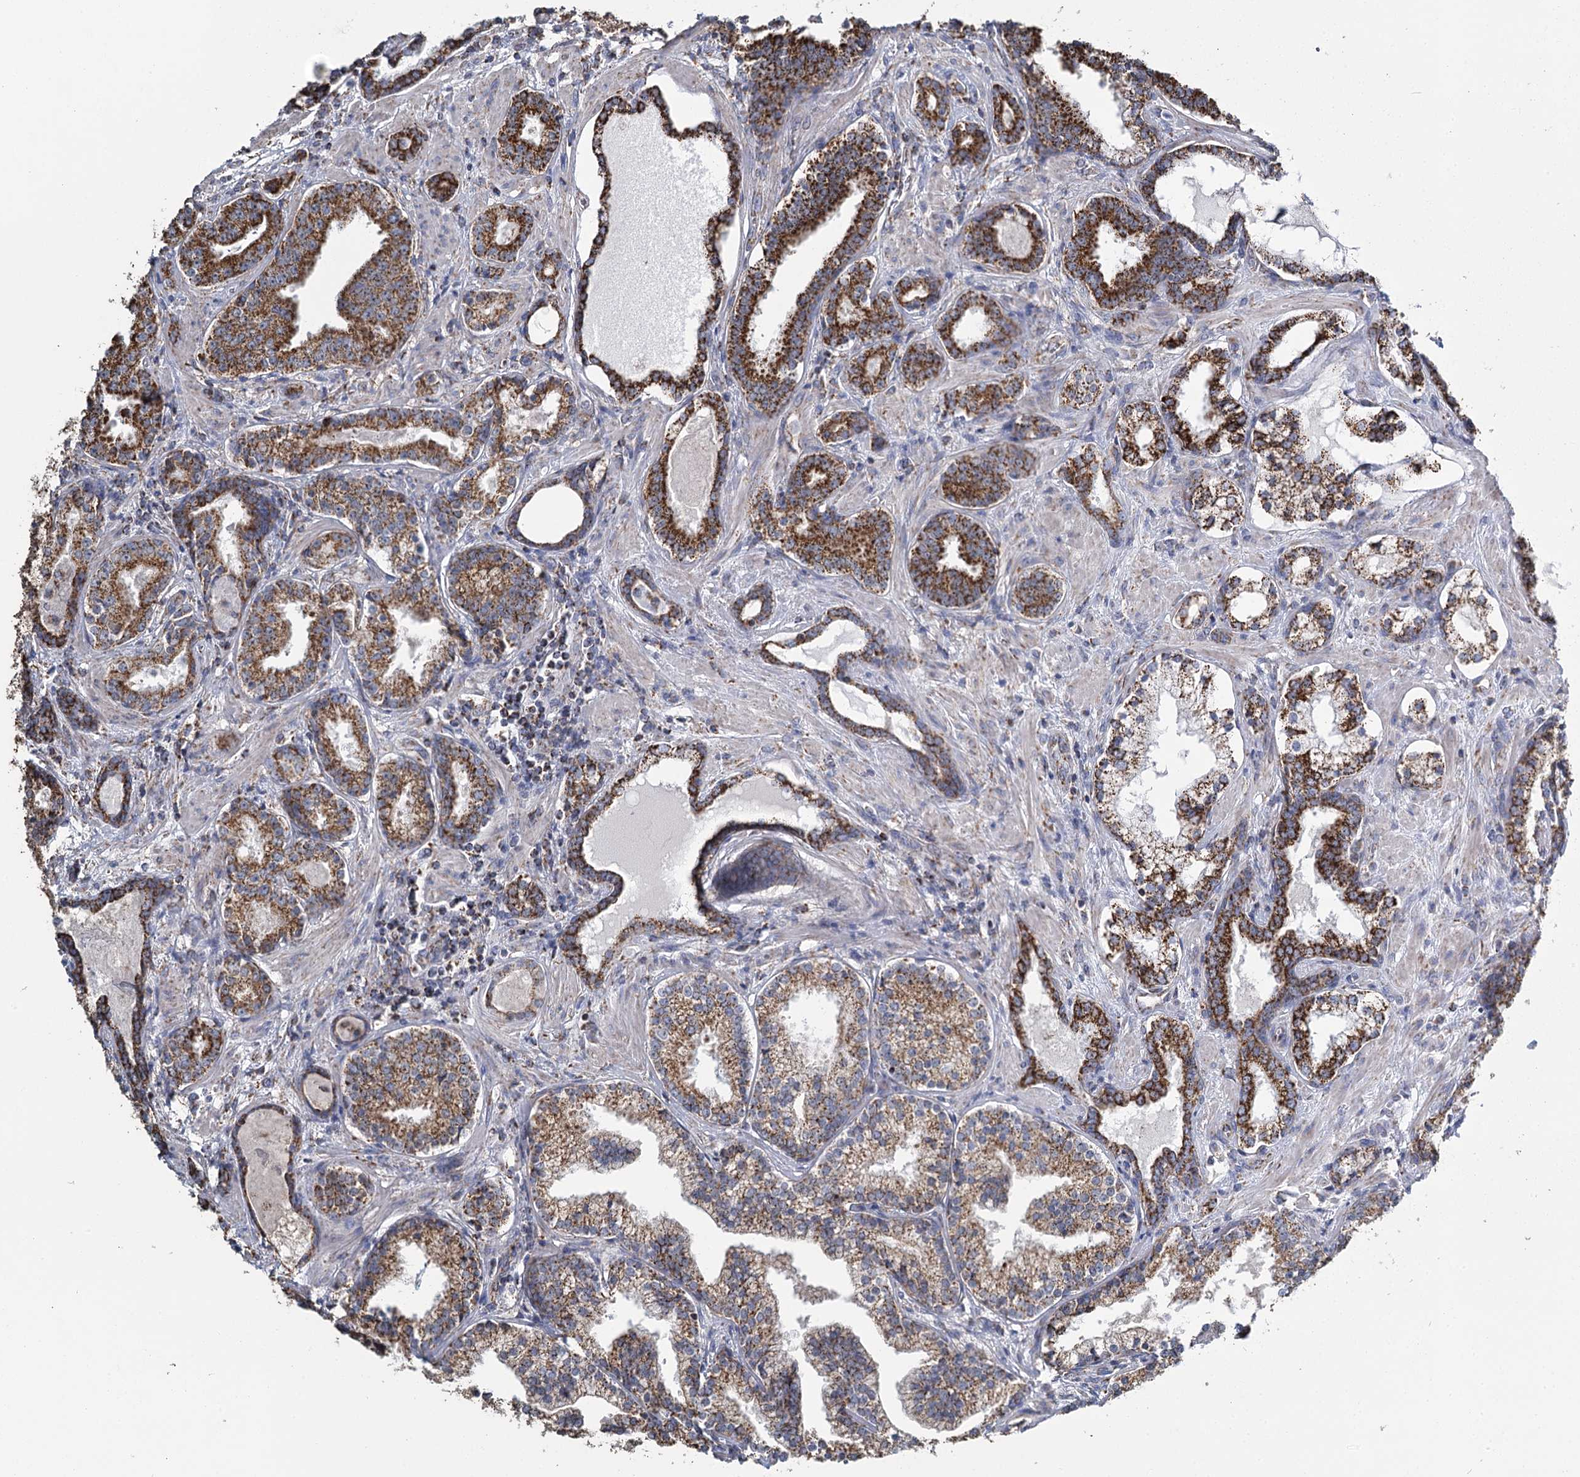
{"staining": {"intensity": "strong", "quantity": ">75%", "location": "cytoplasmic/membranous"}, "tissue": "prostate cancer", "cell_type": "Tumor cells", "image_type": "cancer", "snomed": [{"axis": "morphology", "description": "Adenocarcinoma, High grade"}, {"axis": "topography", "description": "Prostate"}], "caption": "Tumor cells show high levels of strong cytoplasmic/membranous staining in approximately >75% of cells in prostate adenocarcinoma (high-grade). (IHC, brightfield microscopy, high magnification).", "gene": "MRPL44", "patient": {"sex": "male", "age": 58}}